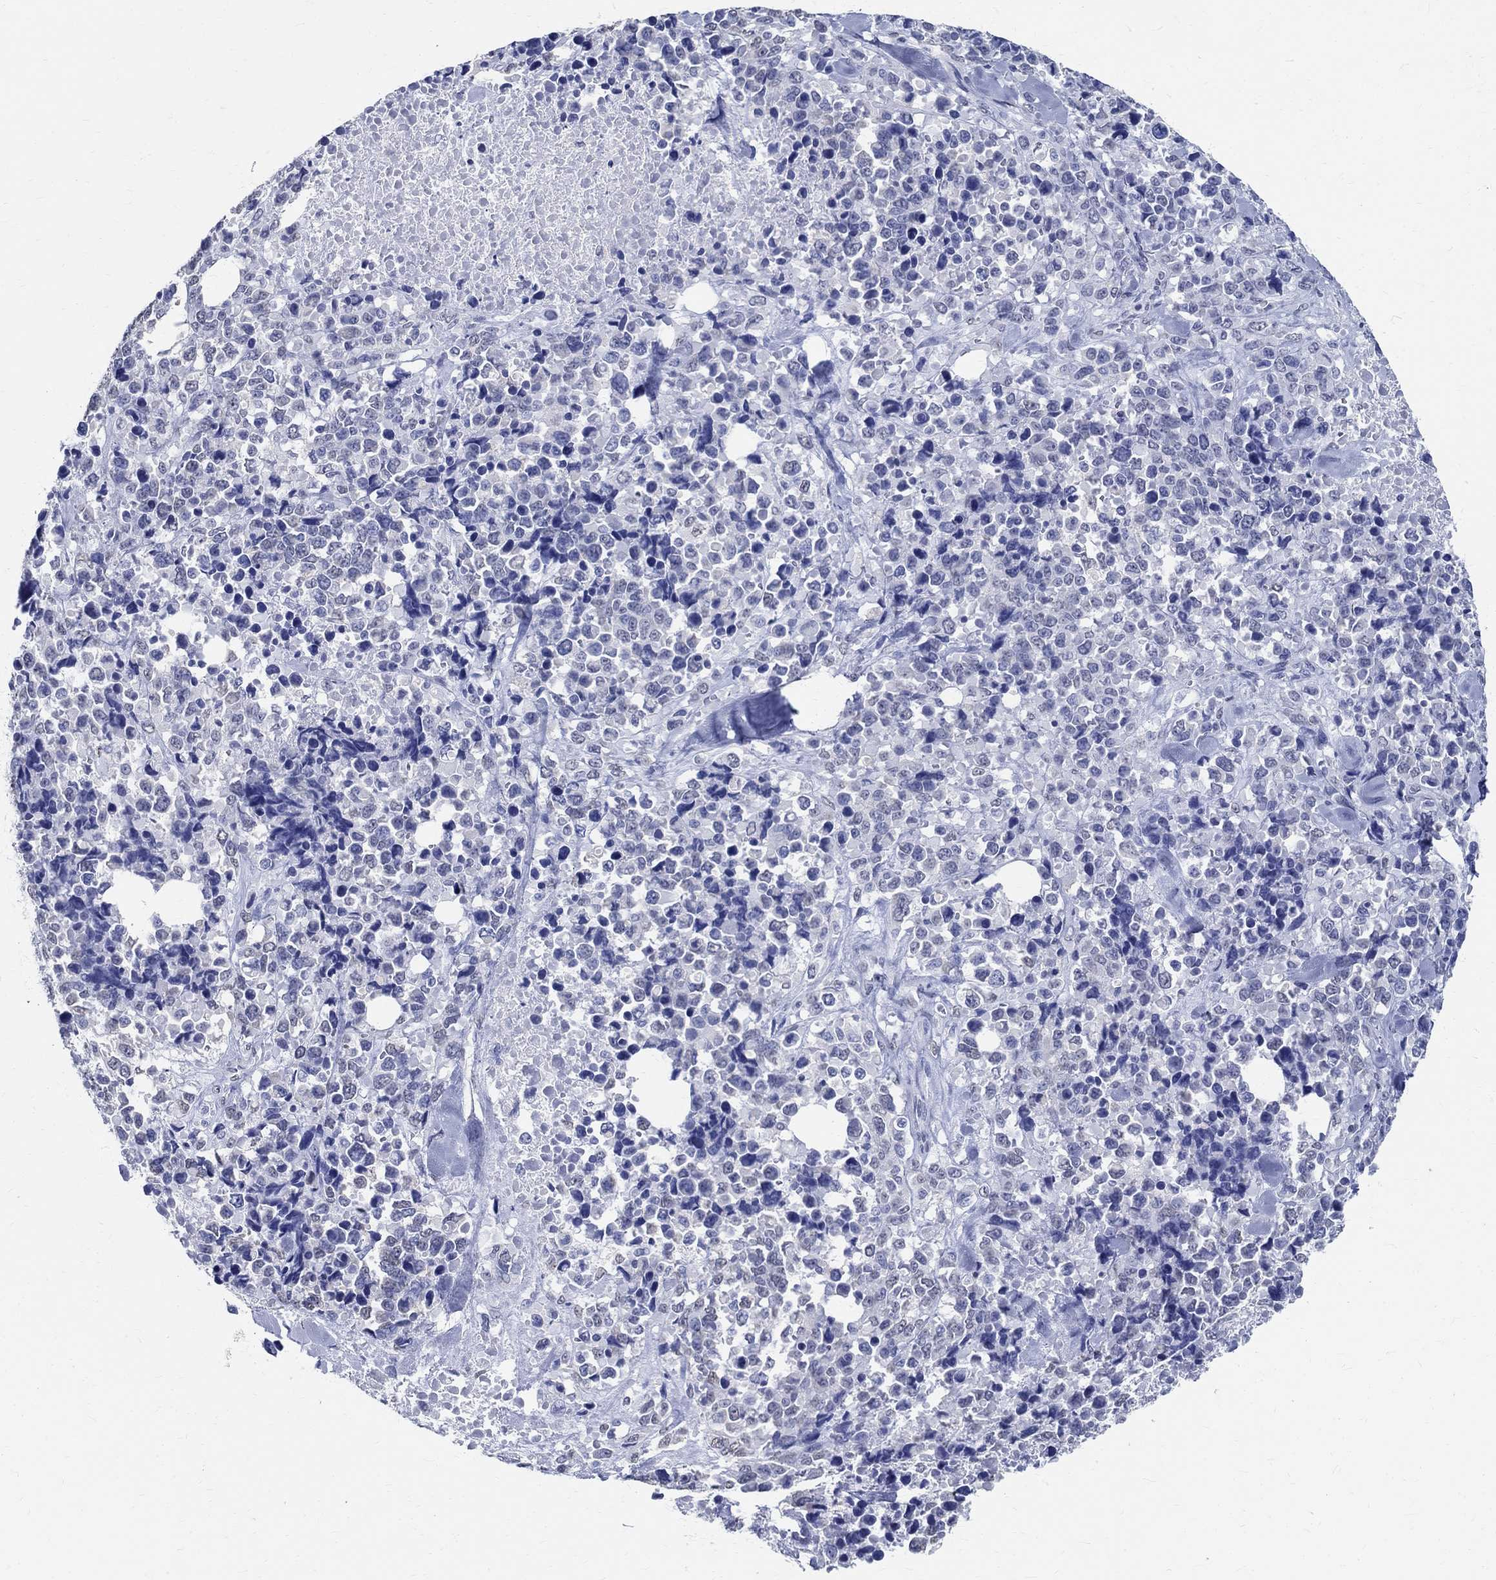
{"staining": {"intensity": "negative", "quantity": "none", "location": "none"}, "tissue": "melanoma", "cell_type": "Tumor cells", "image_type": "cancer", "snomed": [{"axis": "morphology", "description": "Malignant melanoma, Metastatic site"}, {"axis": "topography", "description": "Skin"}], "caption": "DAB immunohistochemical staining of human malignant melanoma (metastatic site) exhibits no significant staining in tumor cells.", "gene": "TSPAN16", "patient": {"sex": "male", "age": 84}}